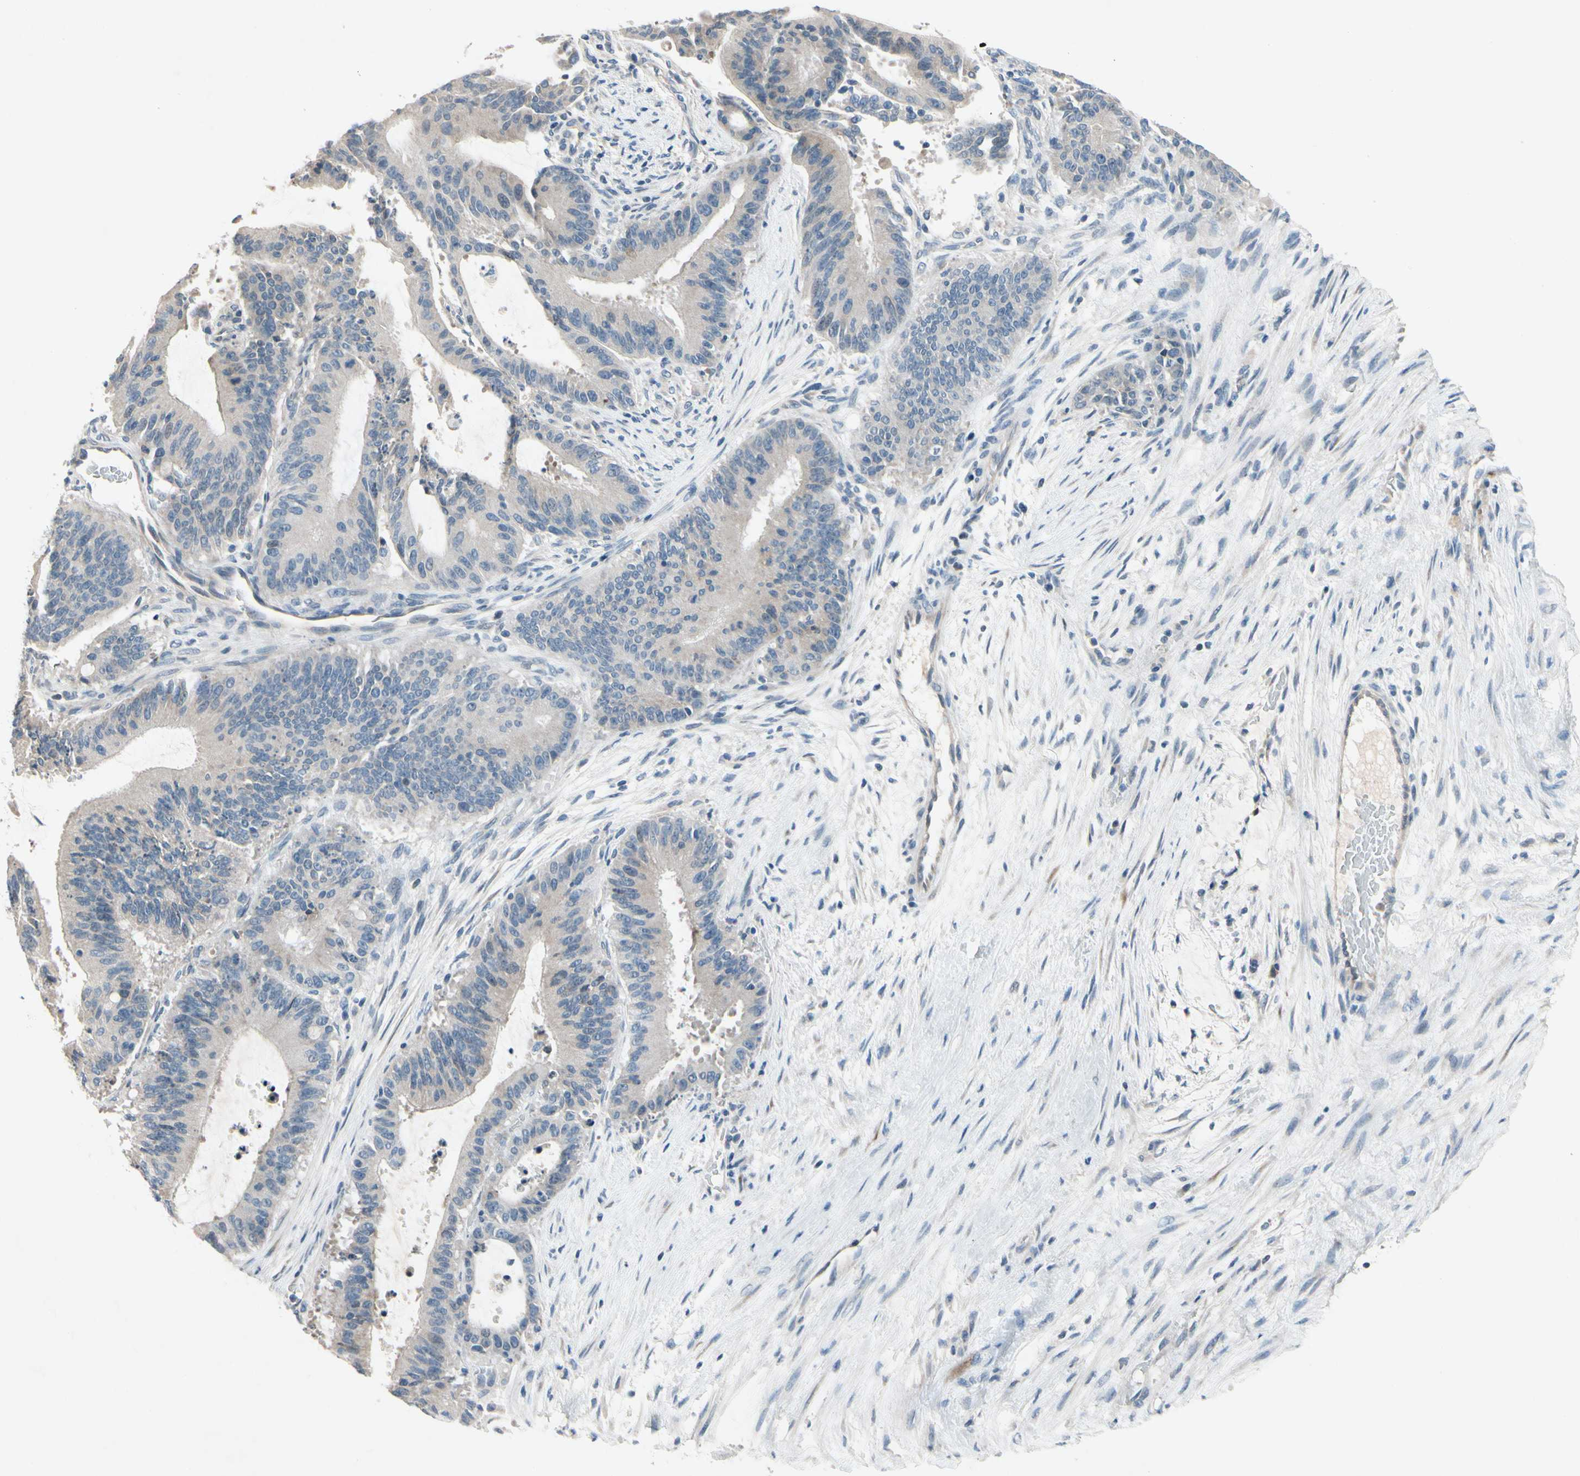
{"staining": {"intensity": "weak", "quantity": "25%-75%", "location": "cytoplasmic/membranous"}, "tissue": "liver cancer", "cell_type": "Tumor cells", "image_type": "cancer", "snomed": [{"axis": "morphology", "description": "Cholangiocarcinoma"}, {"axis": "topography", "description": "Liver"}], "caption": "Human liver cancer stained for a protein (brown) exhibits weak cytoplasmic/membranous positive expression in about 25%-75% of tumor cells.", "gene": "PIP5K1B", "patient": {"sex": "female", "age": 73}}